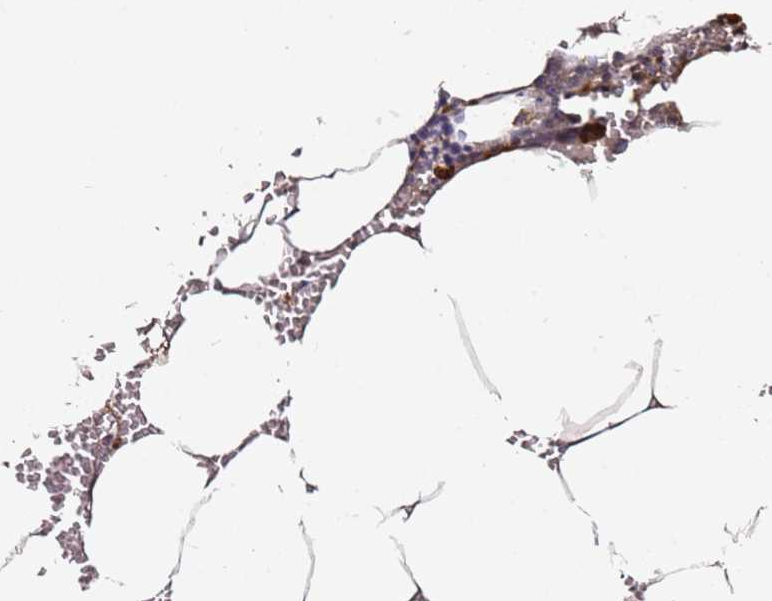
{"staining": {"intensity": "moderate", "quantity": "<25%", "location": "cytoplasmic/membranous"}, "tissue": "bone marrow", "cell_type": "Hematopoietic cells", "image_type": "normal", "snomed": [{"axis": "morphology", "description": "Normal tissue, NOS"}, {"axis": "topography", "description": "Bone marrow"}], "caption": "Normal bone marrow was stained to show a protein in brown. There is low levels of moderate cytoplasmic/membranous expression in about <25% of hematopoietic cells.", "gene": "C6orf136", "patient": {"sex": "male", "age": 70}}